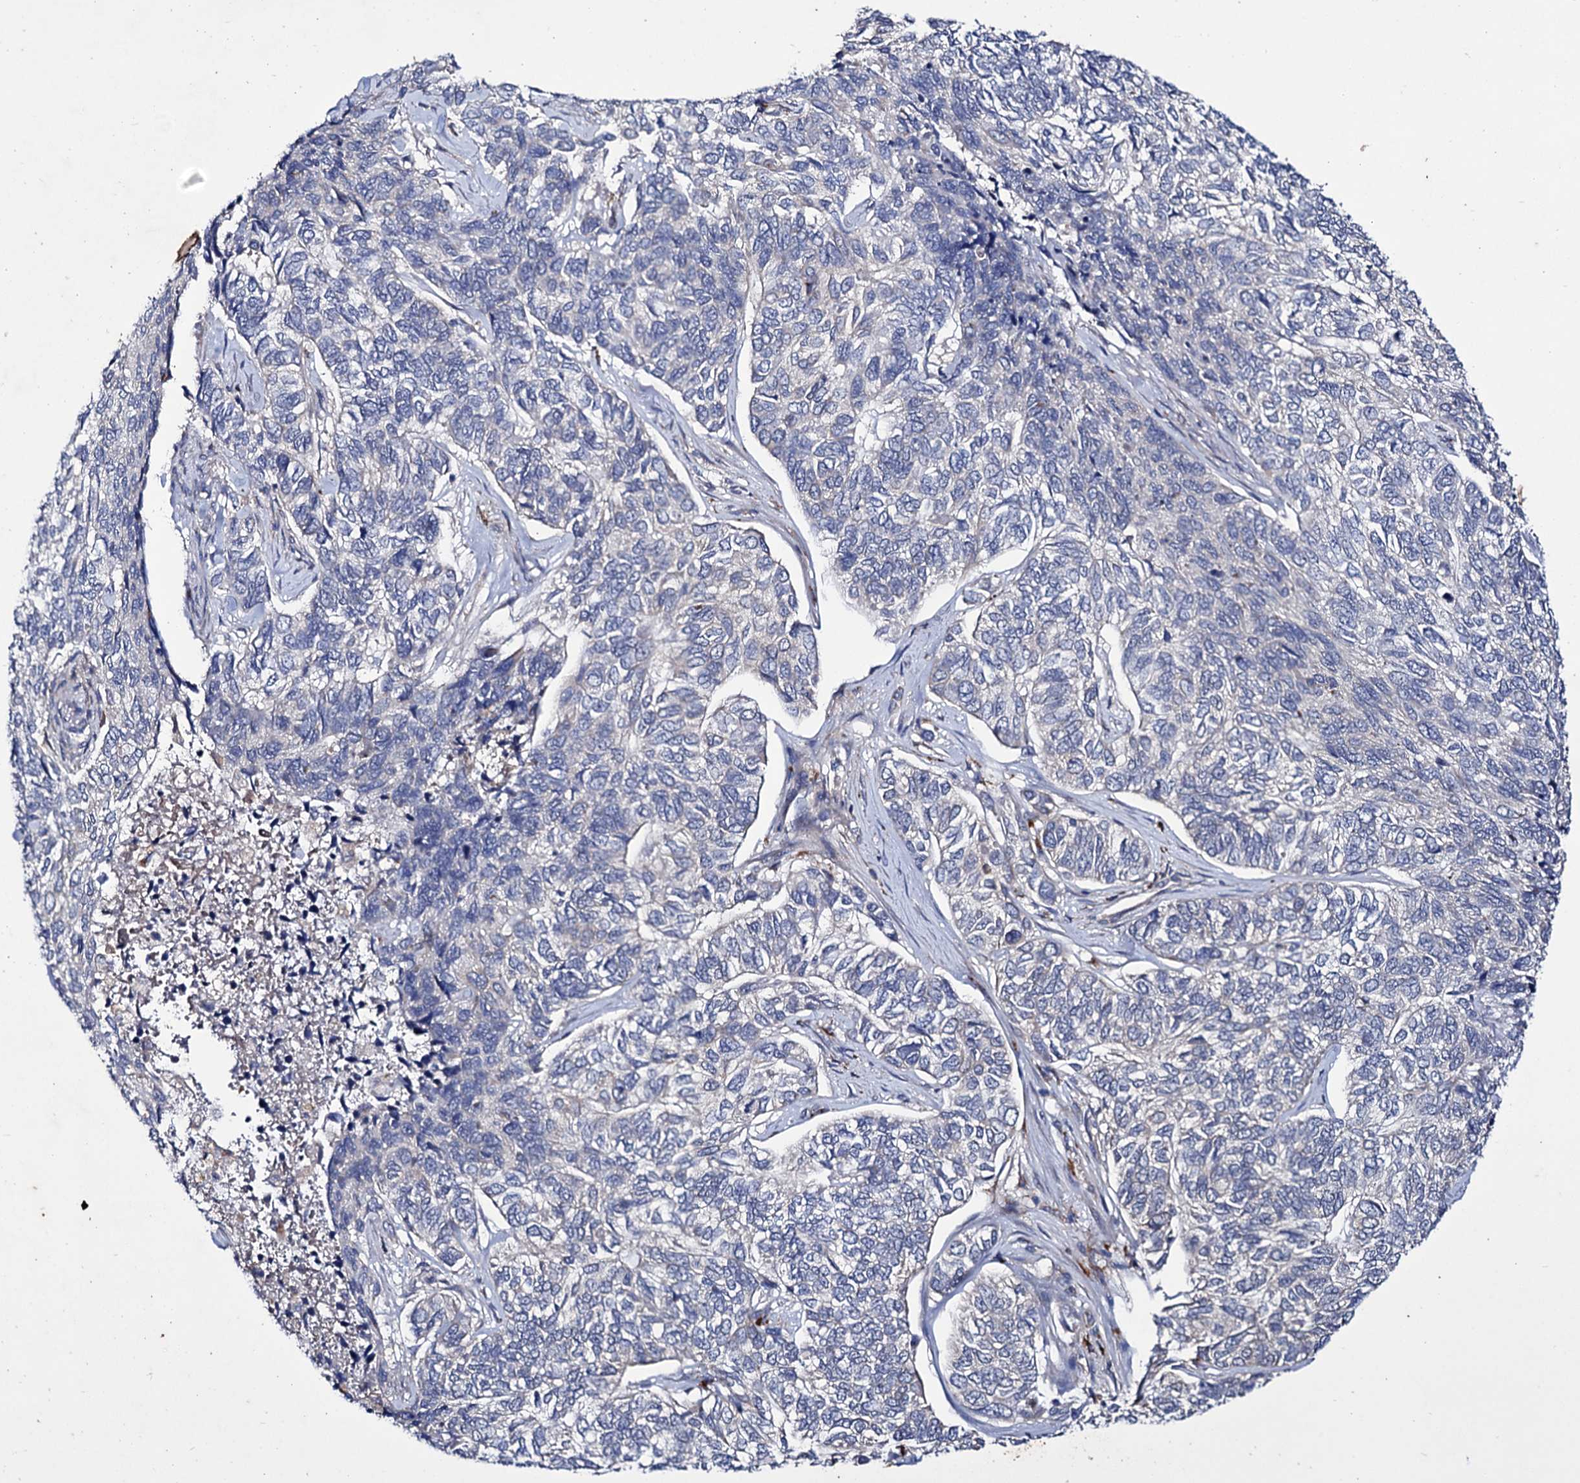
{"staining": {"intensity": "negative", "quantity": "none", "location": "none"}, "tissue": "skin cancer", "cell_type": "Tumor cells", "image_type": "cancer", "snomed": [{"axis": "morphology", "description": "Basal cell carcinoma"}, {"axis": "topography", "description": "Skin"}], "caption": "Immunohistochemical staining of basal cell carcinoma (skin) exhibits no significant positivity in tumor cells.", "gene": "AXL", "patient": {"sex": "female", "age": 65}}